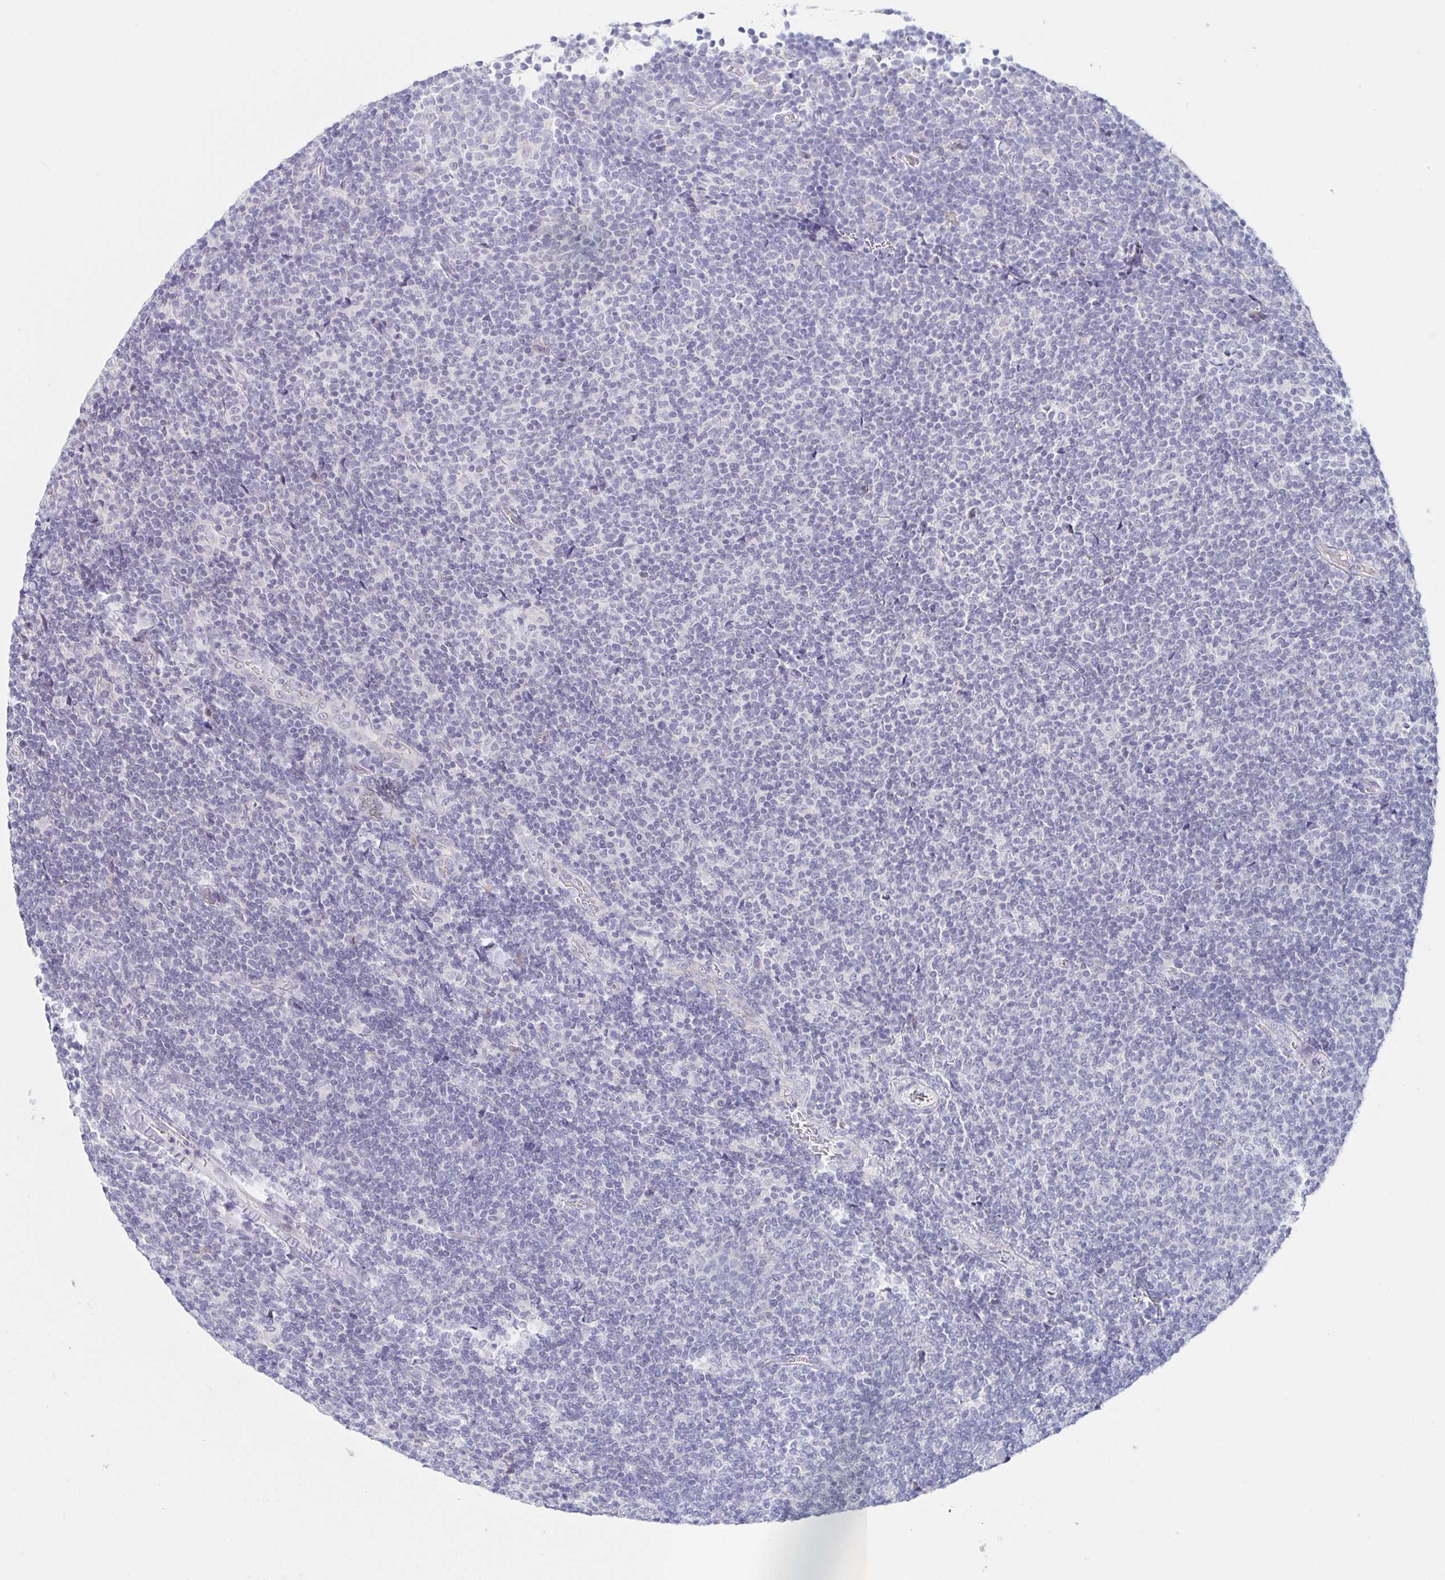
{"staining": {"intensity": "negative", "quantity": "none", "location": "none"}, "tissue": "lymphoma", "cell_type": "Tumor cells", "image_type": "cancer", "snomed": [{"axis": "morphology", "description": "Malignant lymphoma, non-Hodgkin's type, Low grade"}, {"axis": "topography", "description": "Lymph node"}], "caption": "The histopathology image exhibits no significant expression in tumor cells of lymphoma.", "gene": "SIAH3", "patient": {"sex": "male", "age": 52}}